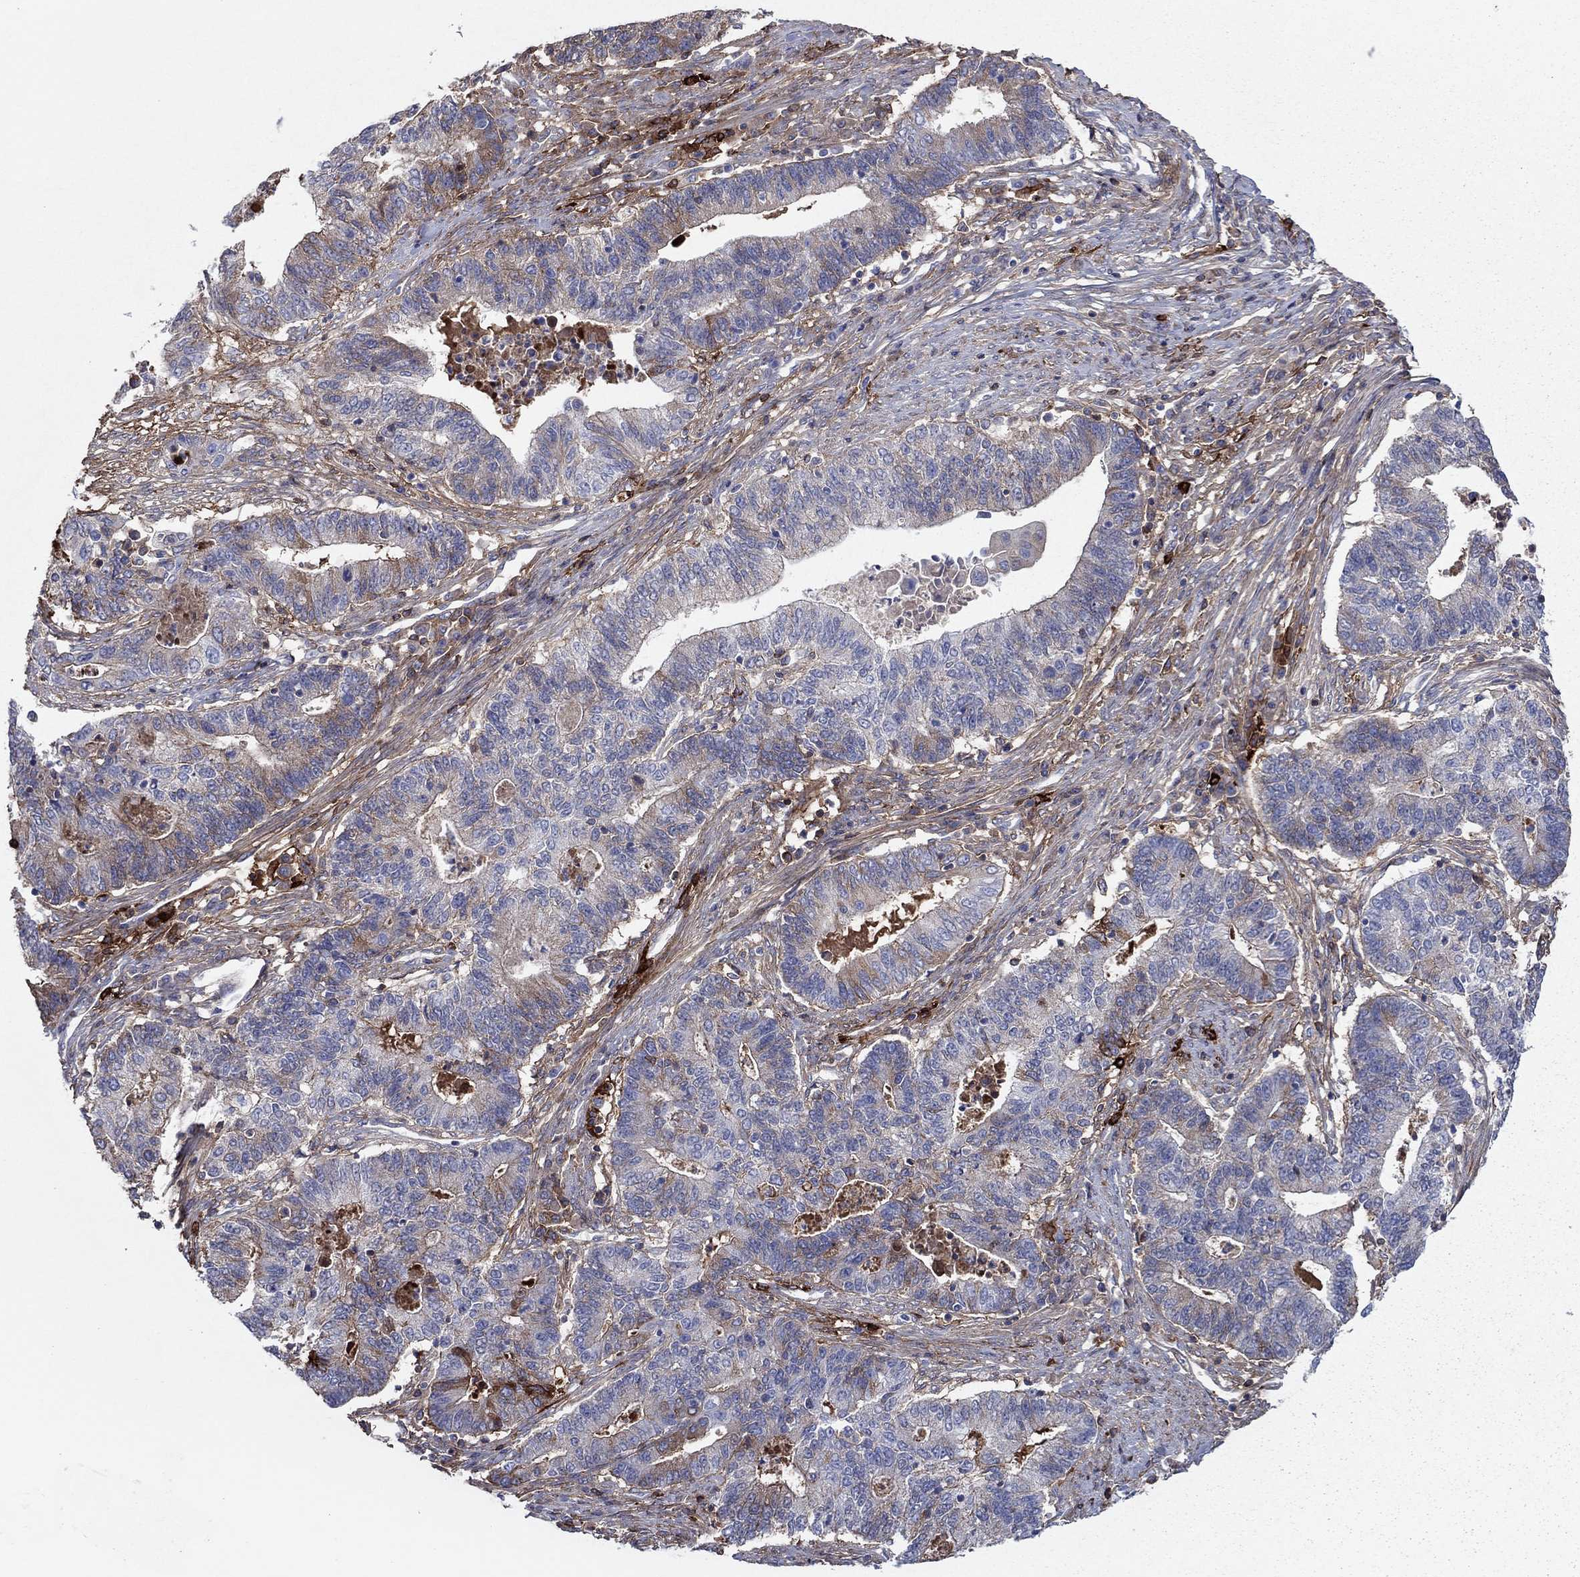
{"staining": {"intensity": "strong", "quantity": "<25%", "location": "cytoplasmic/membranous"}, "tissue": "endometrial cancer", "cell_type": "Tumor cells", "image_type": "cancer", "snomed": [{"axis": "morphology", "description": "Adenocarcinoma, NOS"}, {"axis": "topography", "description": "Uterus"}, {"axis": "topography", "description": "Endometrium"}], "caption": "About <25% of tumor cells in endometrial cancer exhibit strong cytoplasmic/membranous protein staining as visualized by brown immunohistochemical staining.", "gene": "HPX", "patient": {"sex": "female", "age": 54}}